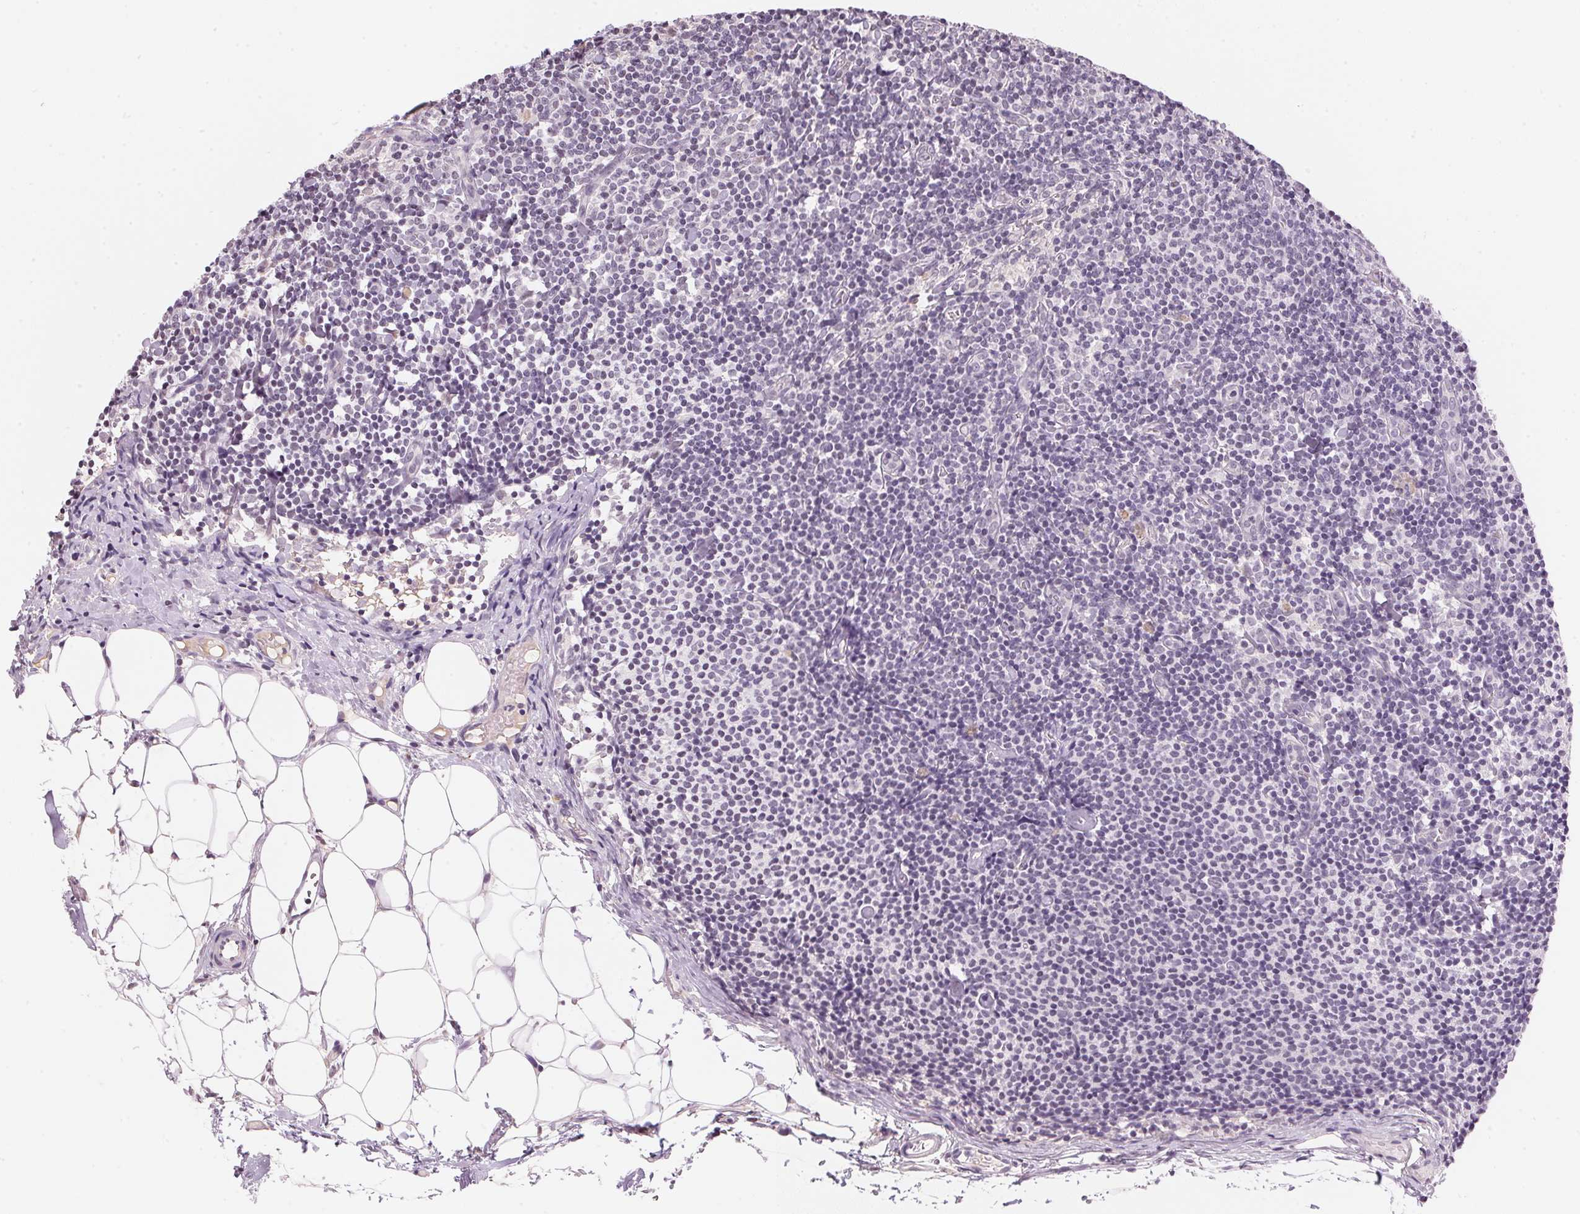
{"staining": {"intensity": "negative", "quantity": "none", "location": "none"}, "tissue": "lymph node", "cell_type": "Germinal center cells", "image_type": "normal", "snomed": [{"axis": "morphology", "description": "Normal tissue, NOS"}, {"axis": "topography", "description": "Lymph node"}], "caption": "A micrograph of human lymph node is negative for staining in germinal center cells. (DAB (3,3'-diaminobenzidine) immunohistochemistry with hematoxylin counter stain).", "gene": "FNDC4", "patient": {"sex": "female", "age": 41}}